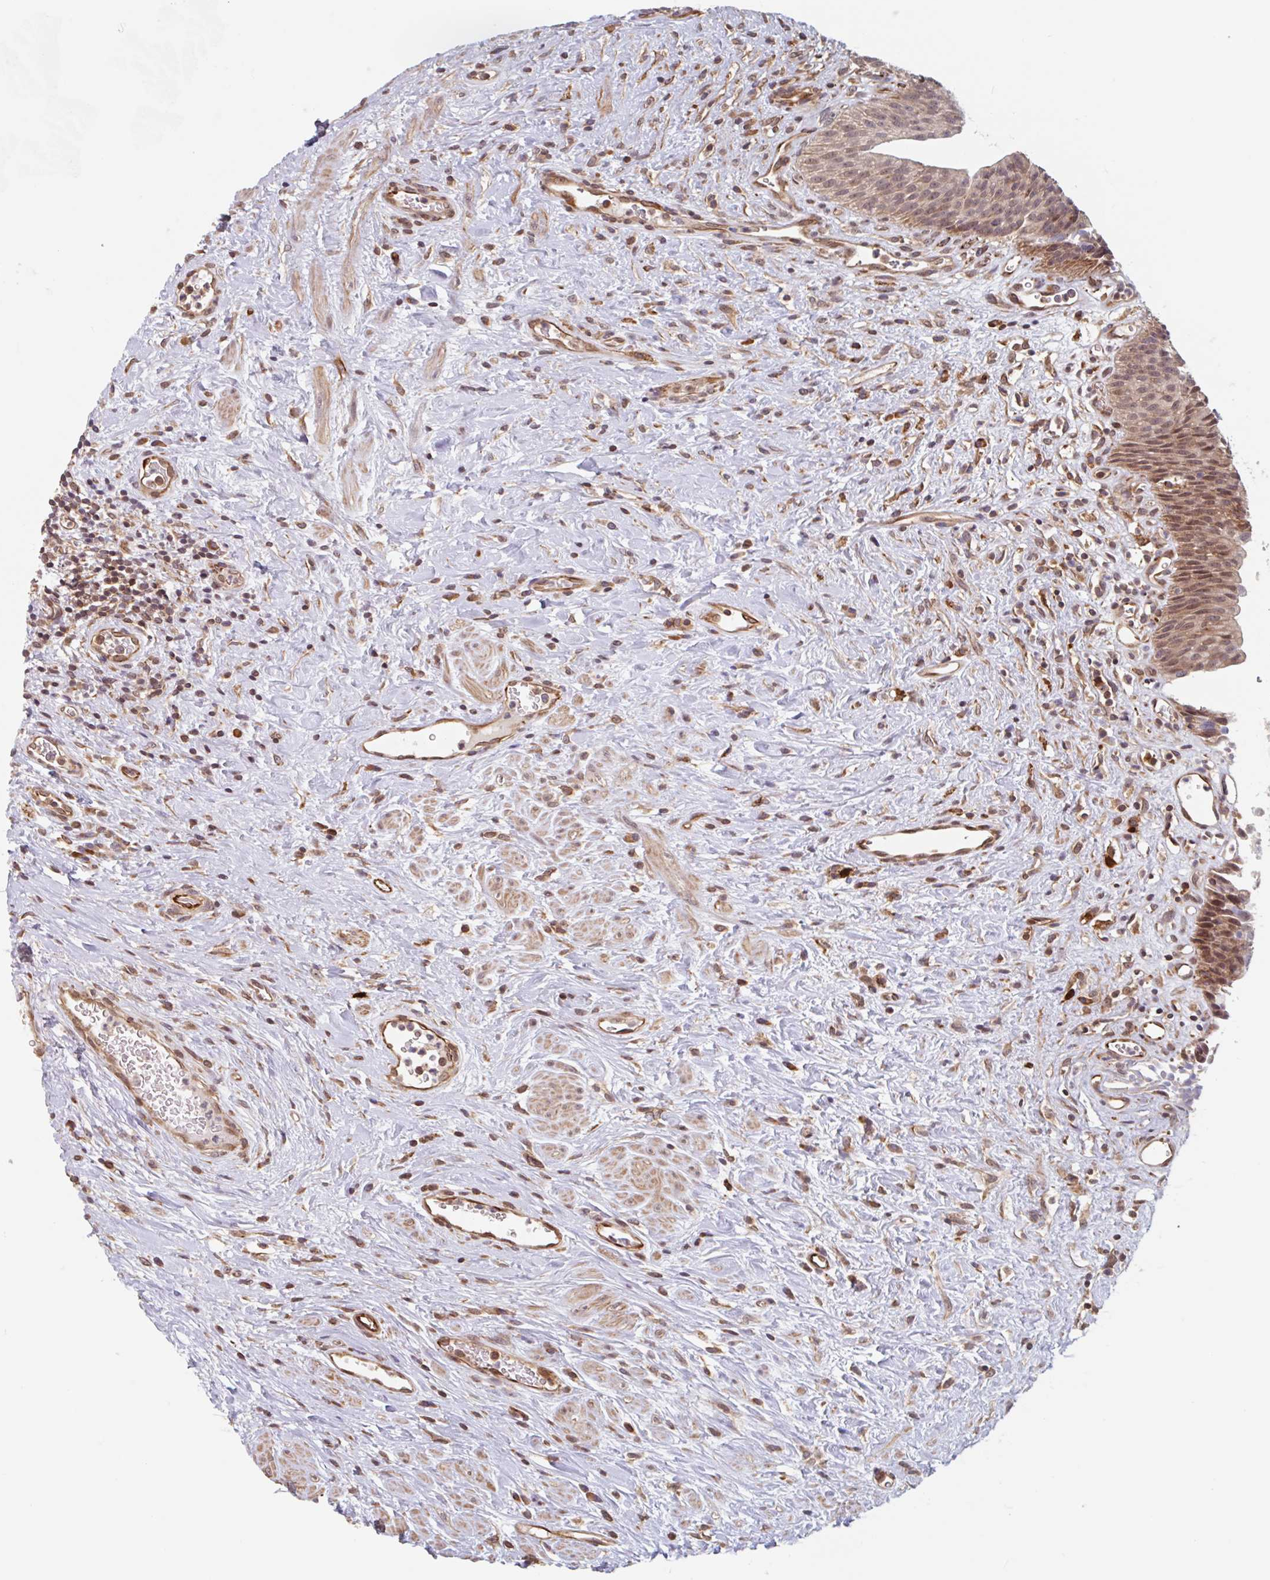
{"staining": {"intensity": "moderate", "quantity": ">75%", "location": "cytoplasmic/membranous,nuclear"}, "tissue": "urinary bladder", "cell_type": "Urothelial cells", "image_type": "normal", "snomed": [{"axis": "morphology", "description": "Normal tissue, NOS"}, {"axis": "topography", "description": "Urinary bladder"}], "caption": "Immunohistochemistry (IHC) histopathology image of benign urinary bladder stained for a protein (brown), which exhibits medium levels of moderate cytoplasmic/membranous,nuclear expression in about >75% of urothelial cells.", "gene": "NUB1", "patient": {"sex": "female", "age": 56}}